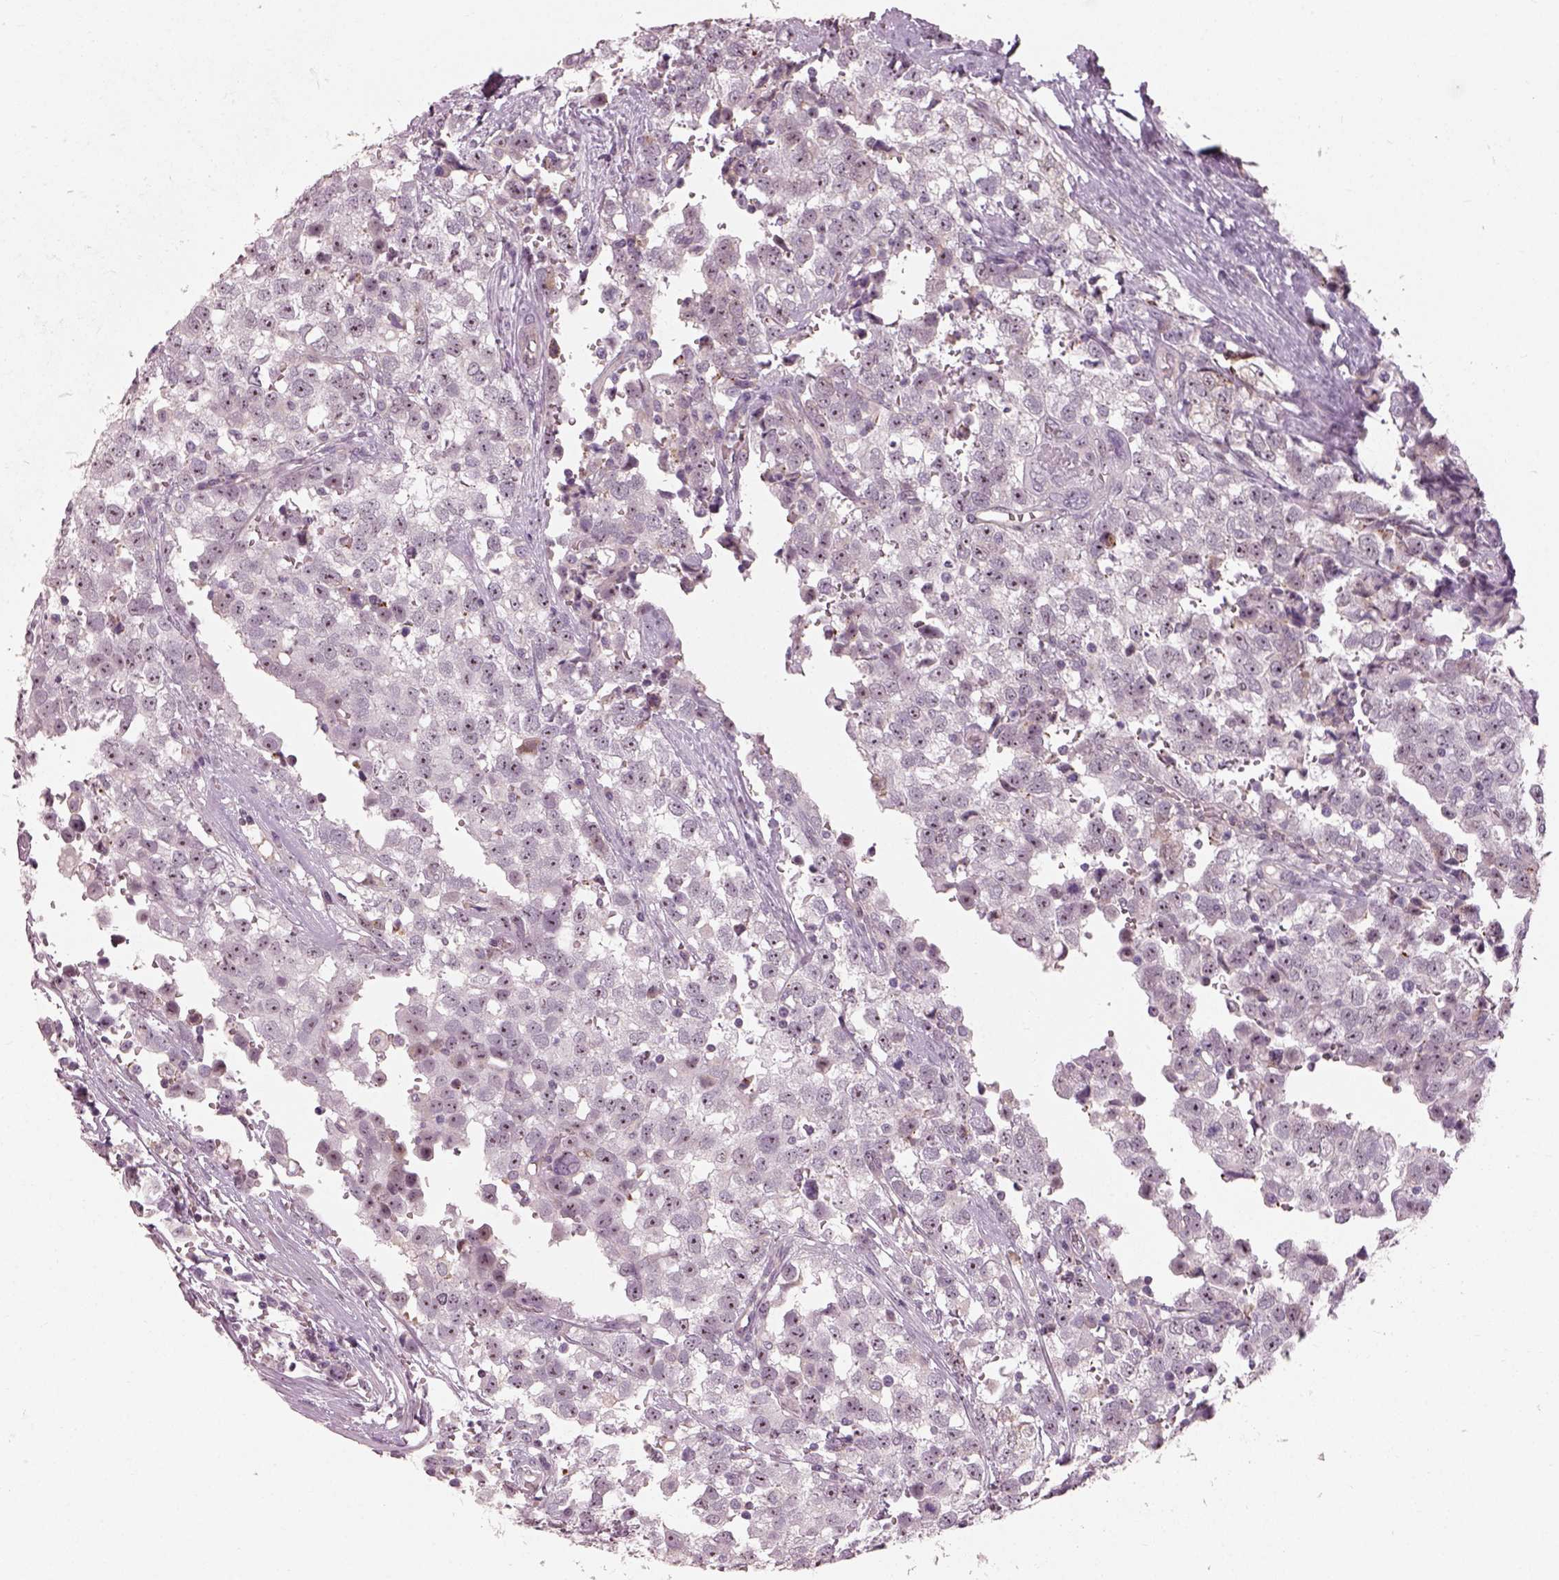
{"staining": {"intensity": "negative", "quantity": "none", "location": "none"}, "tissue": "testis cancer", "cell_type": "Tumor cells", "image_type": "cancer", "snomed": [{"axis": "morphology", "description": "Seminoma, NOS"}, {"axis": "topography", "description": "Testis"}], "caption": "The micrograph demonstrates no significant positivity in tumor cells of testis seminoma.", "gene": "CDS1", "patient": {"sex": "male", "age": 34}}